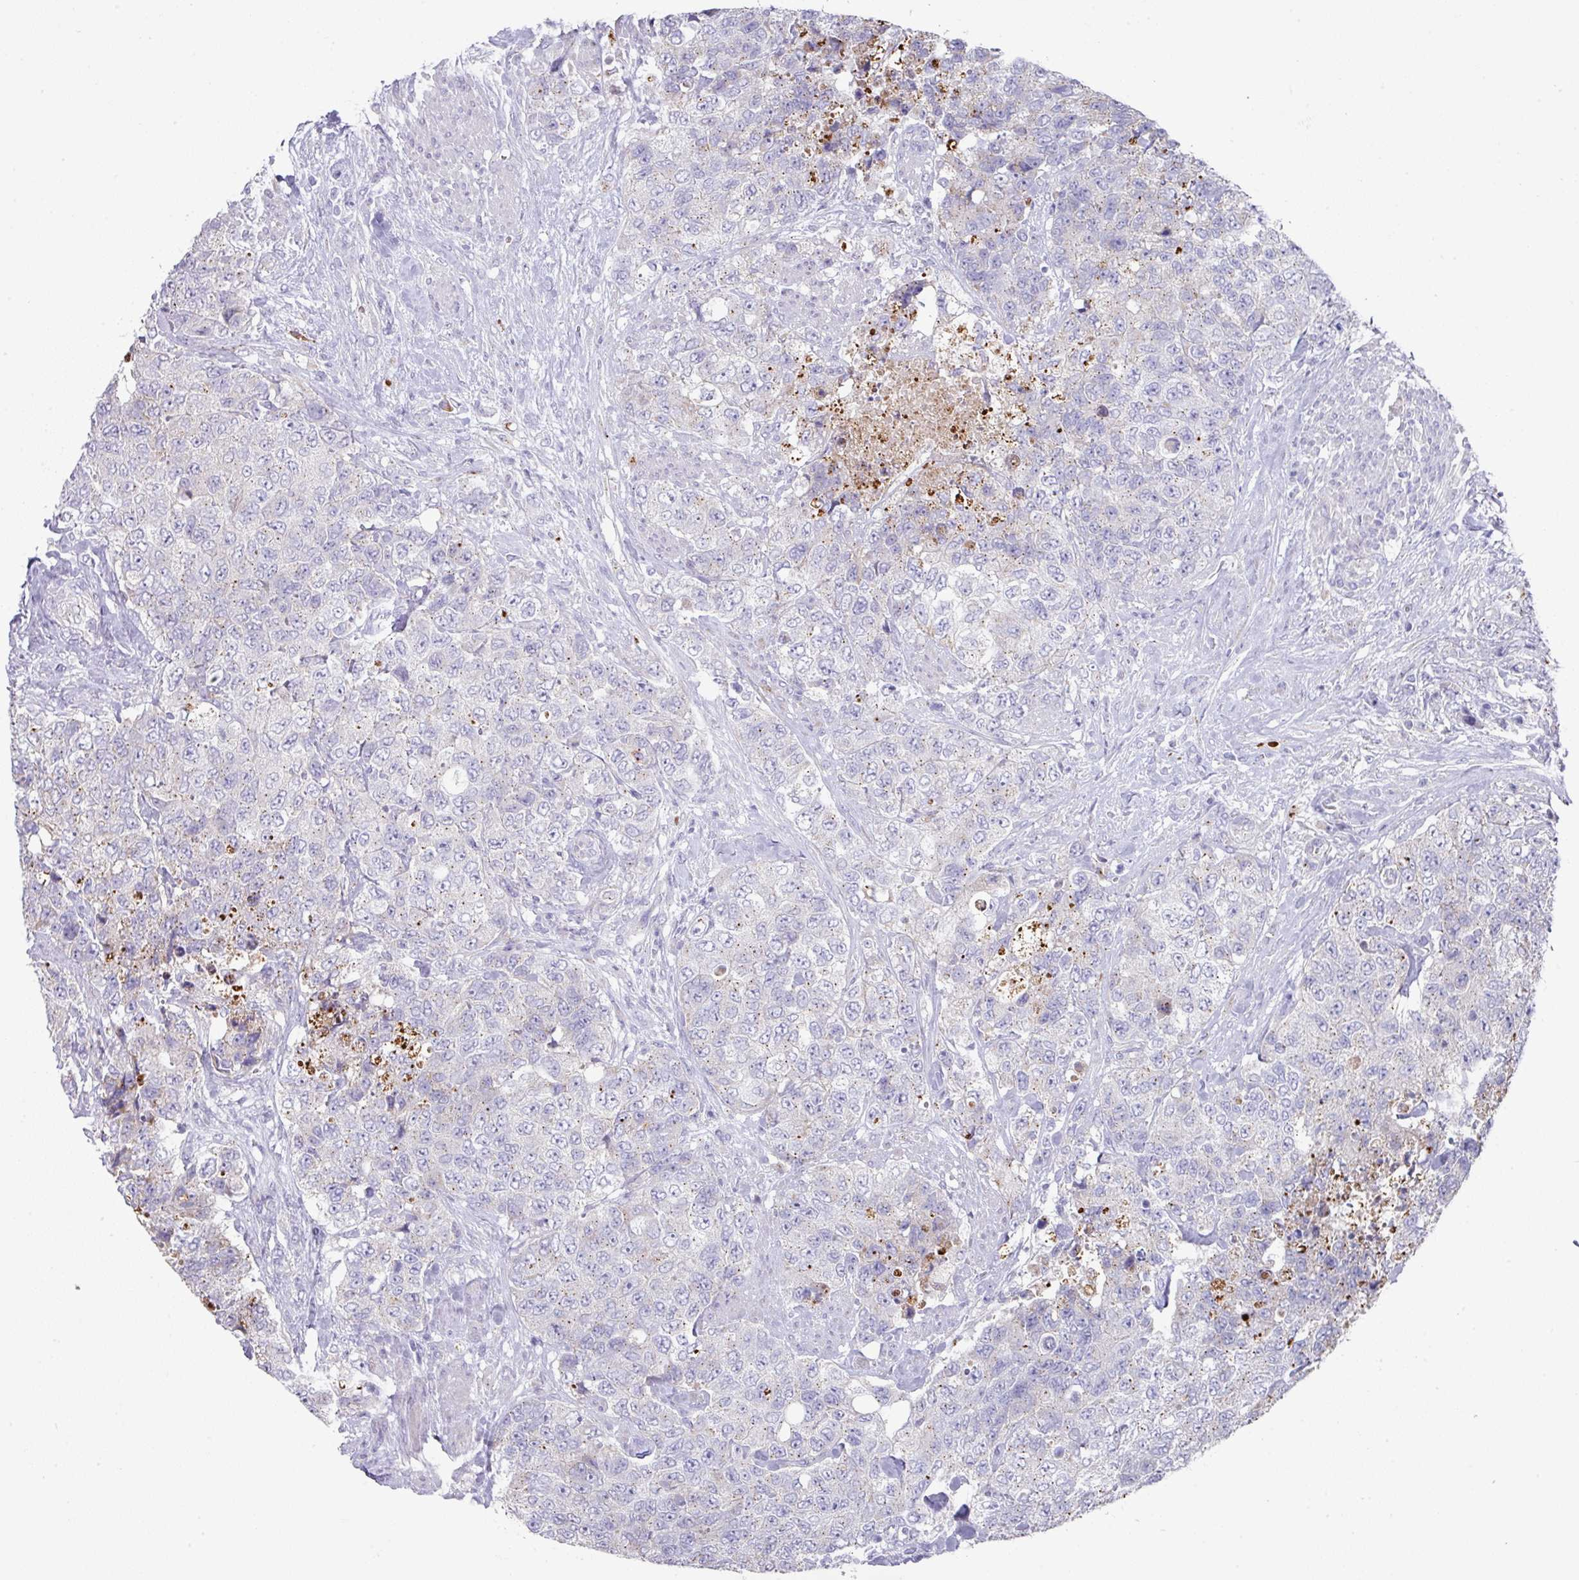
{"staining": {"intensity": "negative", "quantity": "none", "location": "none"}, "tissue": "urothelial cancer", "cell_type": "Tumor cells", "image_type": "cancer", "snomed": [{"axis": "morphology", "description": "Urothelial carcinoma, High grade"}, {"axis": "topography", "description": "Urinary bladder"}], "caption": "The image displays no staining of tumor cells in urothelial cancer.", "gene": "IL4R", "patient": {"sex": "female", "age": 78}}